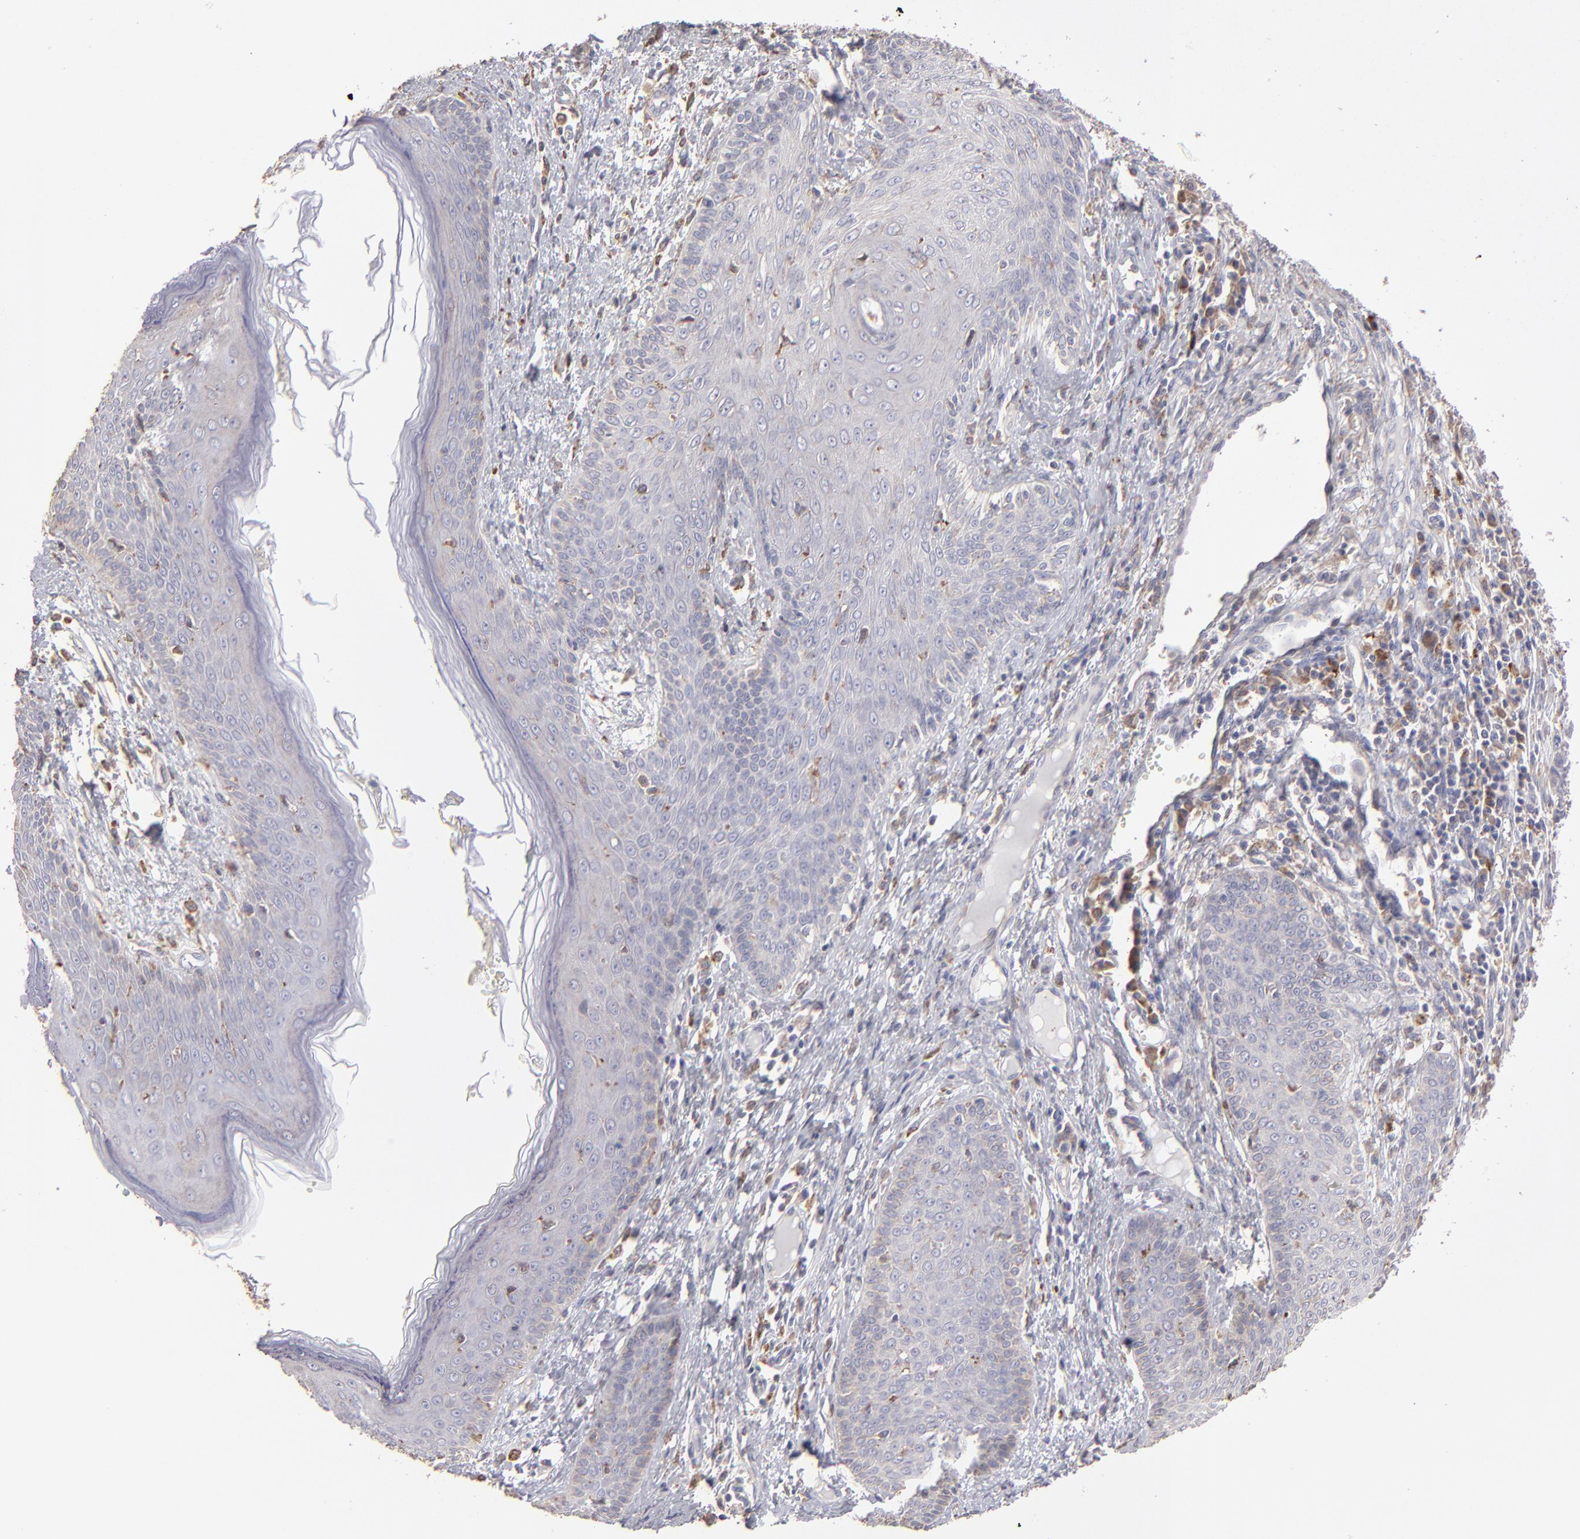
{"staining": {"intensity": "weak", "quantity": ">75%", "location": "cytoplasmic/membranous"}, "tissue": "skin cancer", "cell_type": "Tumor cells", "image_type": "cancer", "snomed": [{"axis": "morphology", "description": "Basal cell carcinoma"}, {"axis": "topography", "description": "Skin"}], "caption": "A histopathology image of skin cancer stained for a protein displays weak cytoplasmic/membranous brown staining in tumor cells.", "gene": "CALR", "patient": {"sex": "female", "age": 64}}